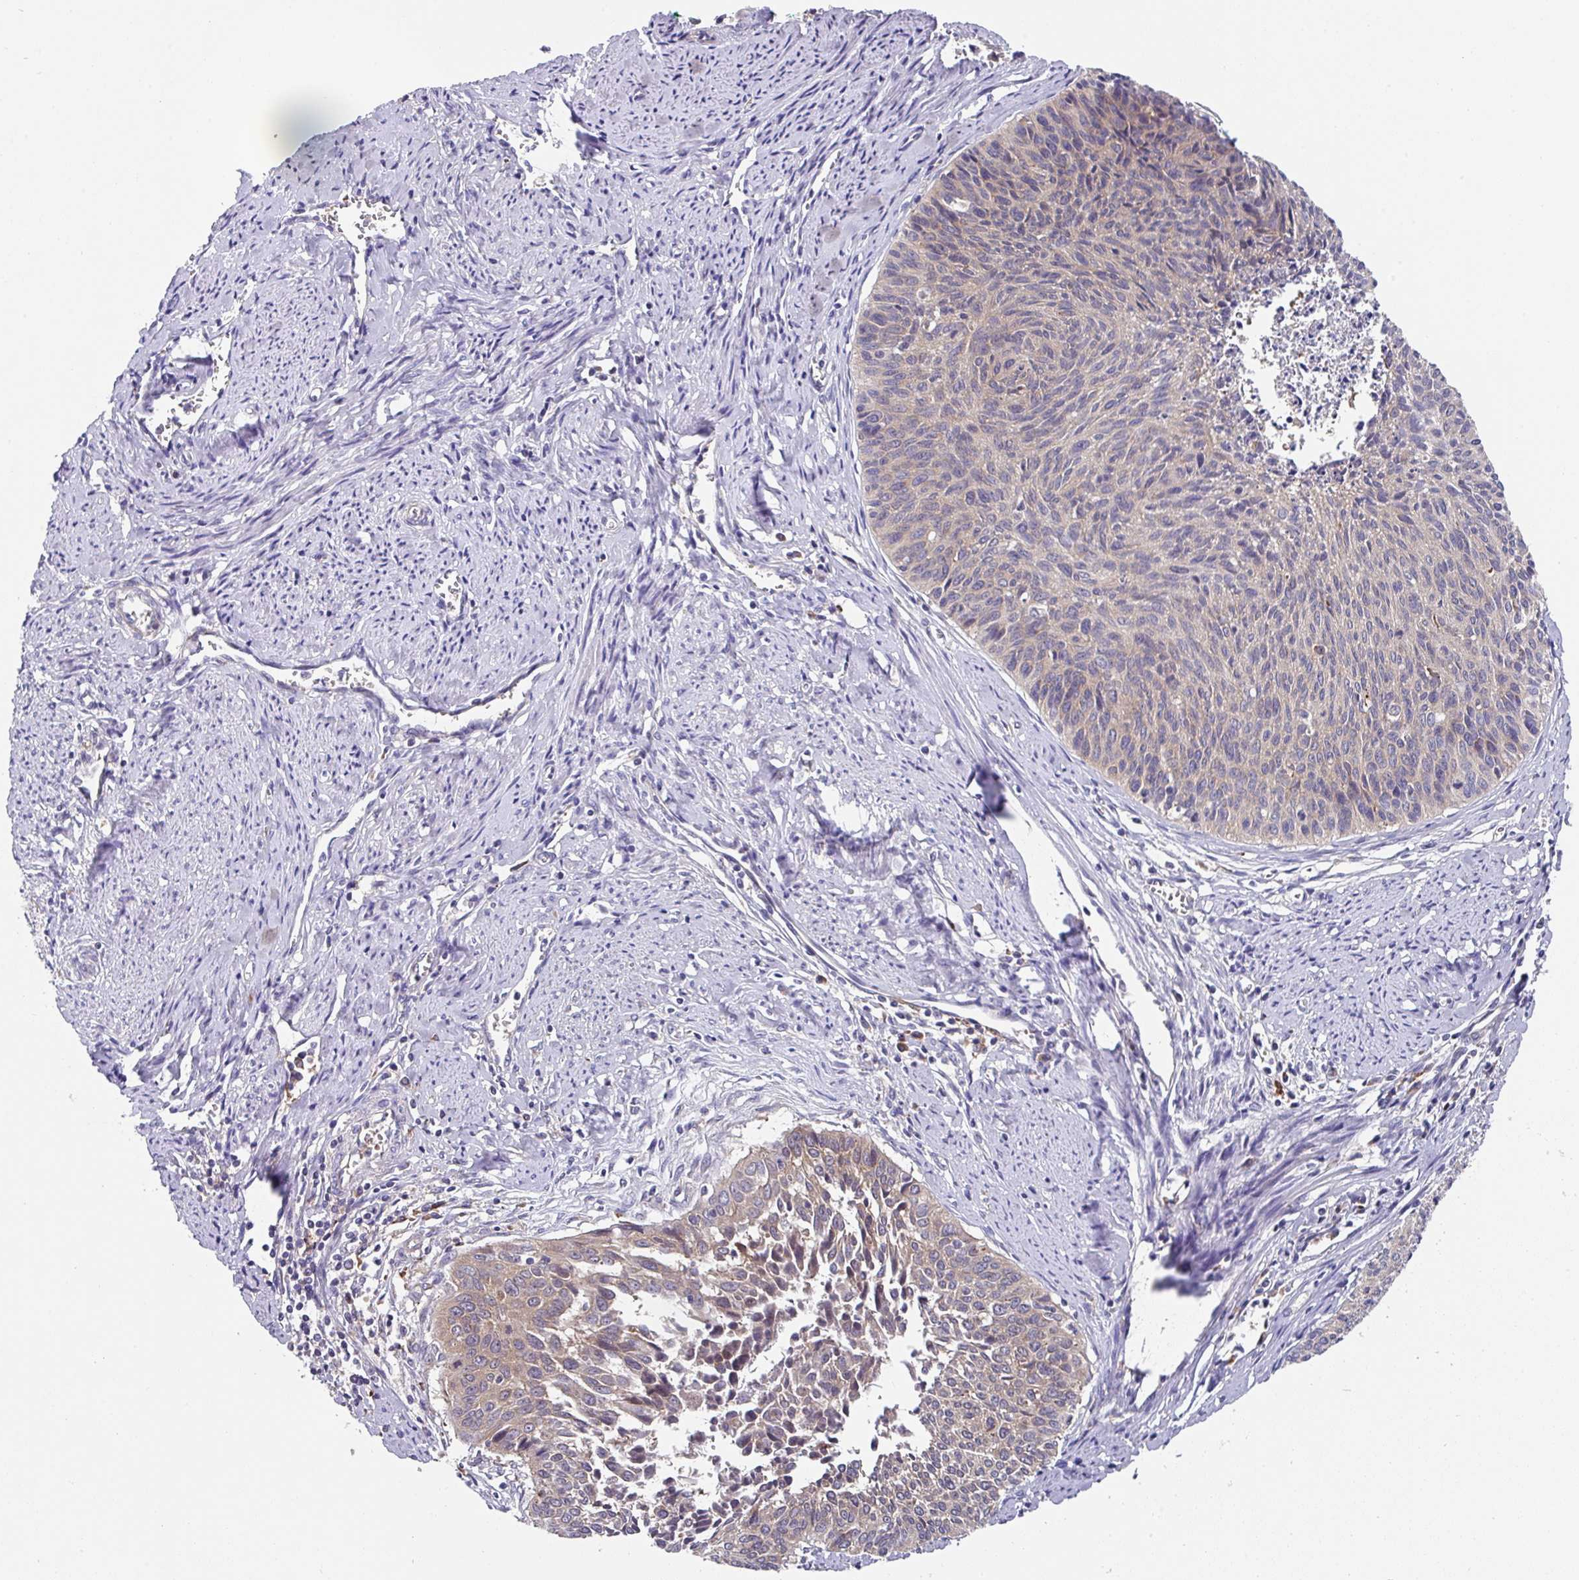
{"staining": {"intensity": "weak", "quantity": "<25%", "location": "cytoplasmic/membranous"}, "tissue": "cervical cancer", "cell_type": "Tumor cells", "image_type": "cancer", "snomed": [{"axis": "morphology", "description": "Squamous cell carcinoma, NOS"}, {"axis": "topography", "description": "Cervix"}], "caption": "A photomicrograph of human cervical cancer (squamous cell carcinoma) is negative for staining in tumor cells. (DAB IHC, high magnification).", "gene": "EIF4B", "patient": {"sex": "female", "age": 55}}